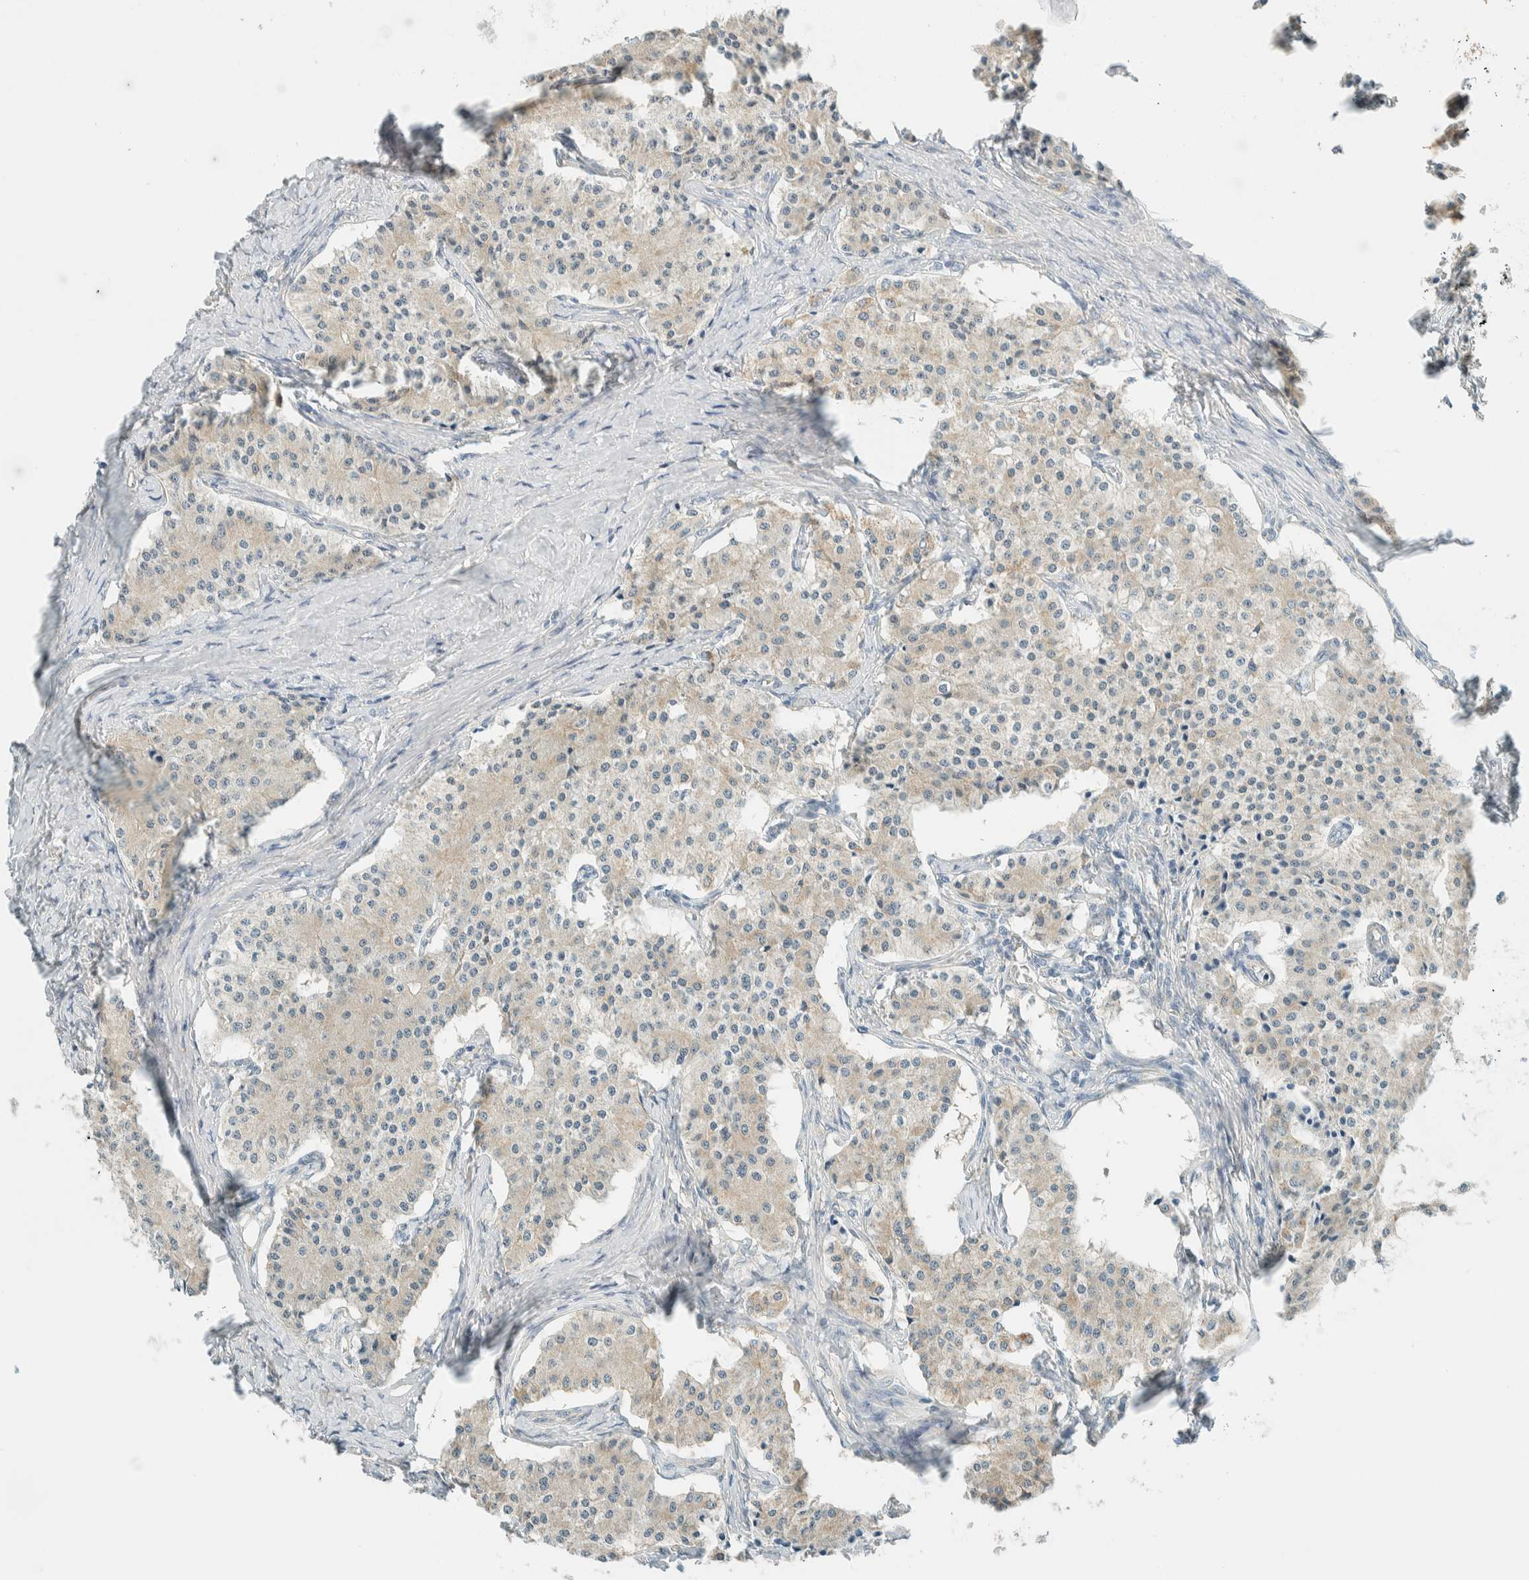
{"staining": {"intensity": "weak", "quantity": "<25%", "location": "cytoplasmic/membranous"}, "tissue": "carcinoid", "cell_type": "Tumor cells", "image_type": "cancer", "snomed": [{"axis": "morphology", "description": "Carcinoid, malignant, NOS"}, {"axis": "topography", "description": "Colon"}], "caption": "High magnification brightfield microscopy of carcinoid stained with DAB (3,3'-diaminobenzidine) (brown) and counterstained with hematoxylin (blue): tumor cells show no significant expression. Brightfield microscopy of immunohistochemistry stained with DAB (3,3'-diaminobenzidine) (brown) and hematoxylin (blue), captured at high magnification.", "gene": "ALDH7A1", "patient": {"sex": "female", "age": 52}}